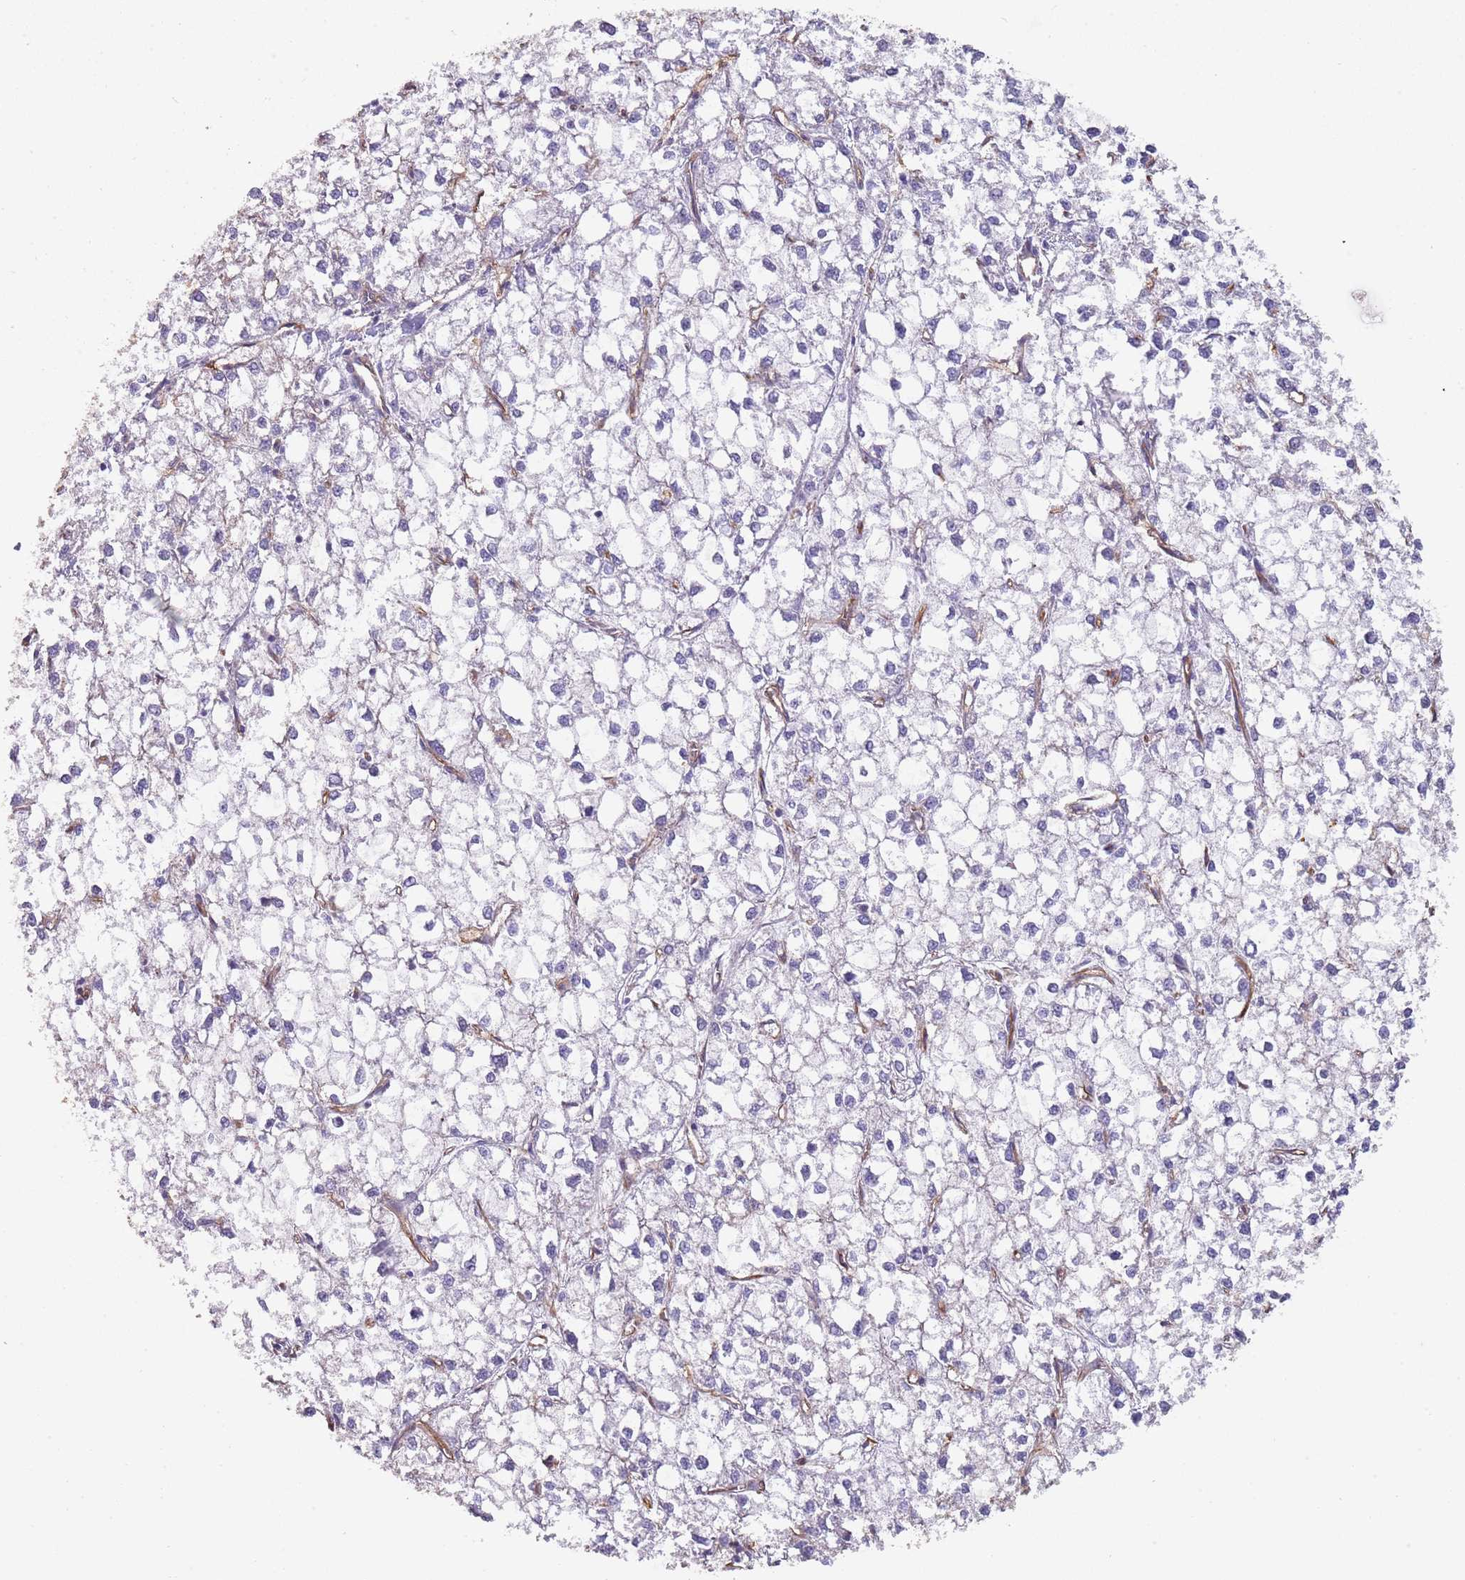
{"staining": {"intensity": "negative", "quantity": "none", "location": "none"}, "tissue": "liver cancer", "cell_type": "Tumor cells", "image_type": "cancer", "snomed": [{"axis": "morphology", "description": "Carcinoma, Hepatocellular, NOS"}, {"axis": "topography", "description": "Liver"}], "caption": "There is no significant staining in tumor cells of liver cancer.", "gene": "NBPF3", "patient": {"sex": "female", "age": 43}}